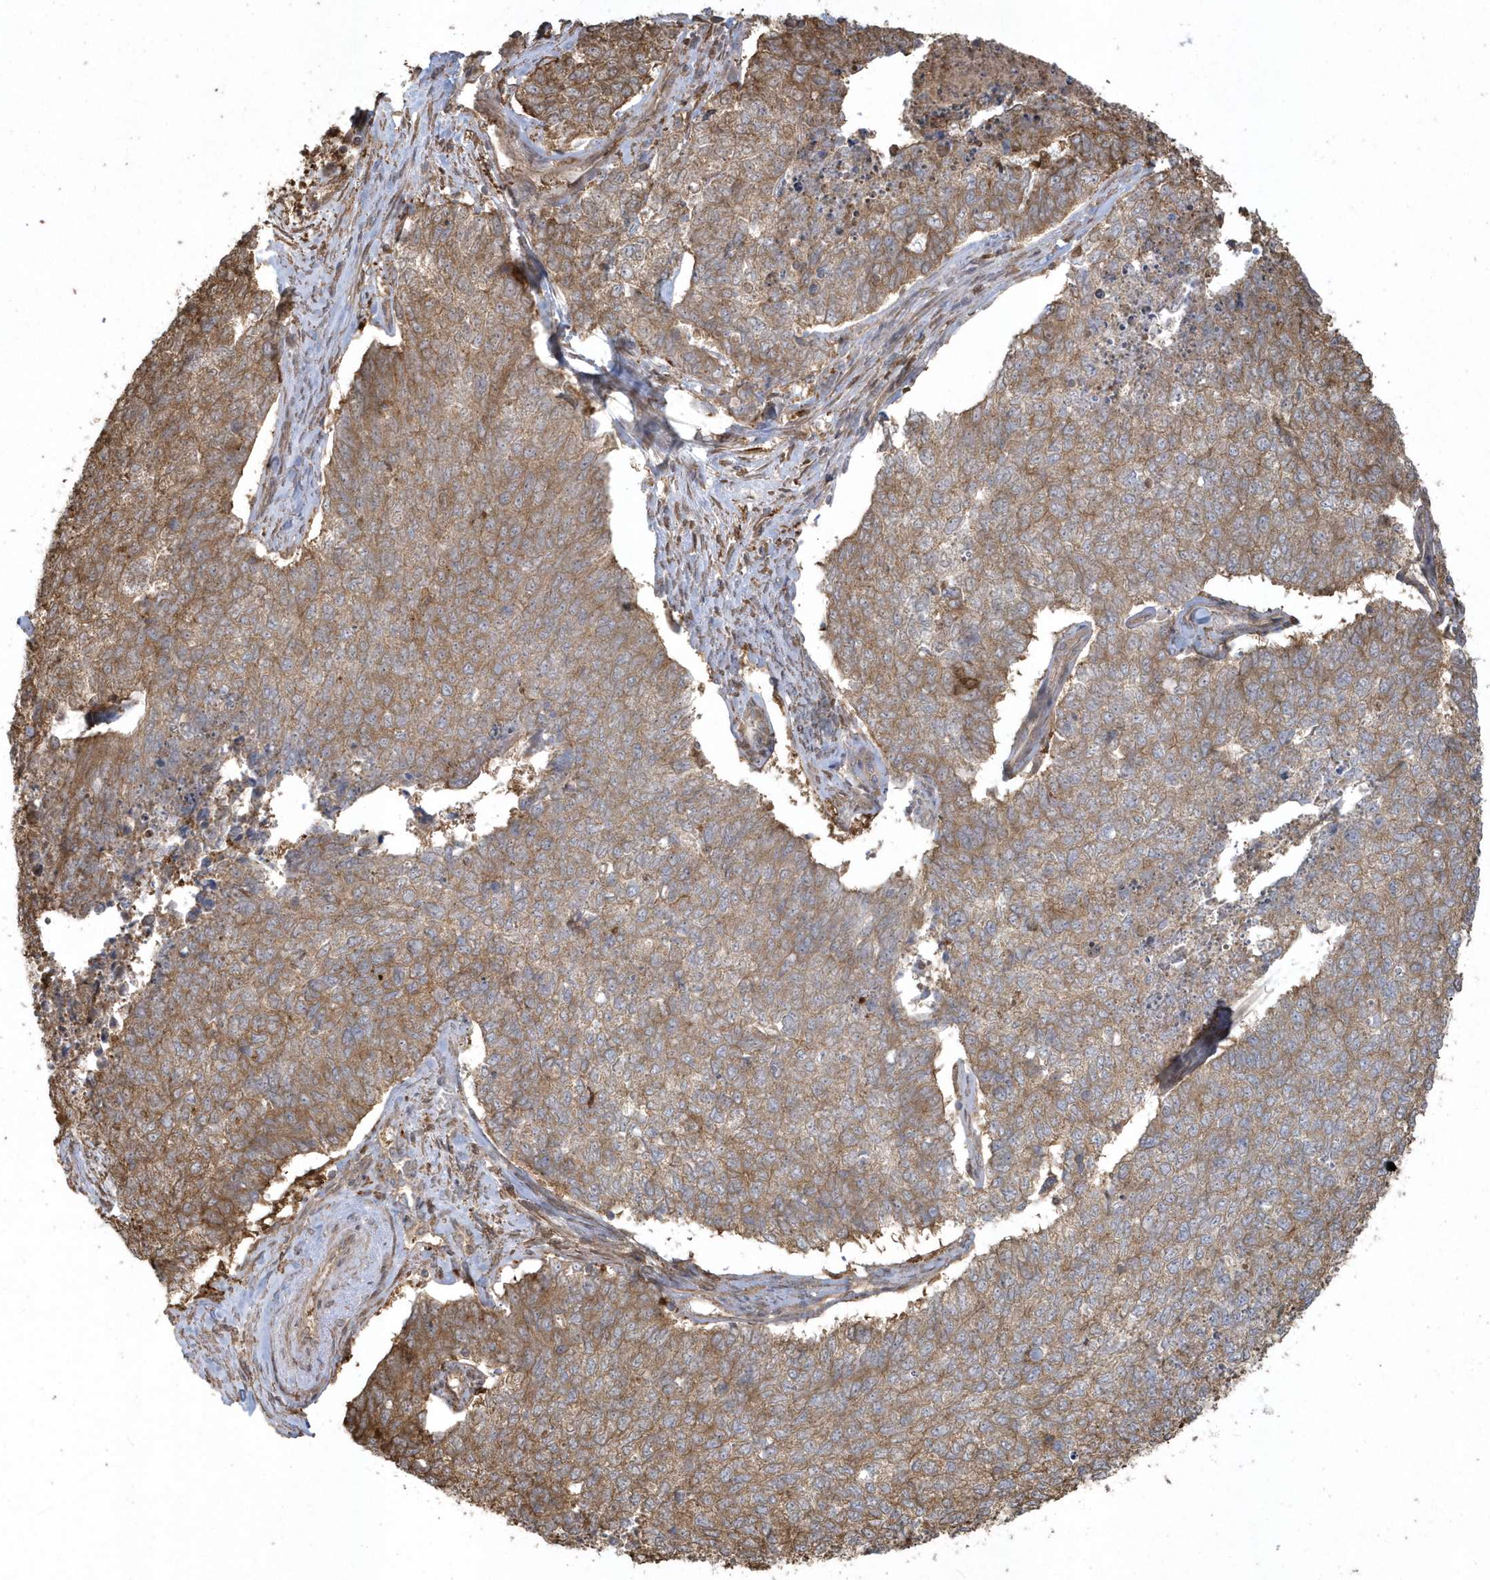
{"staining": {"intensity": "moderate", "quantity": ">75%", "location": "cytoplasmic/membranous"}, "tissue": "cervical cancer", "cell_type": "Tumor cells", "image_type": "cancer", "snomed": [{"axis": "morphology", "description": "Squamous cell carcinoma, NOS"}, {"axis": "topography", "description": "Cervix"}], "caption": "IHC micrograph of neoplastic tissue: human cervical cancer (squamous cell carcinoma) stained using immunohistochemistry (IHC) shows medium levels of moderate protein expression localized specifically in the cytoplasmic/membranous of tumor cells, appearing as a cytoplasmic/membranous brown color.", "gene": "HNMT", "patient": {"sex": "female", "age": 63}}